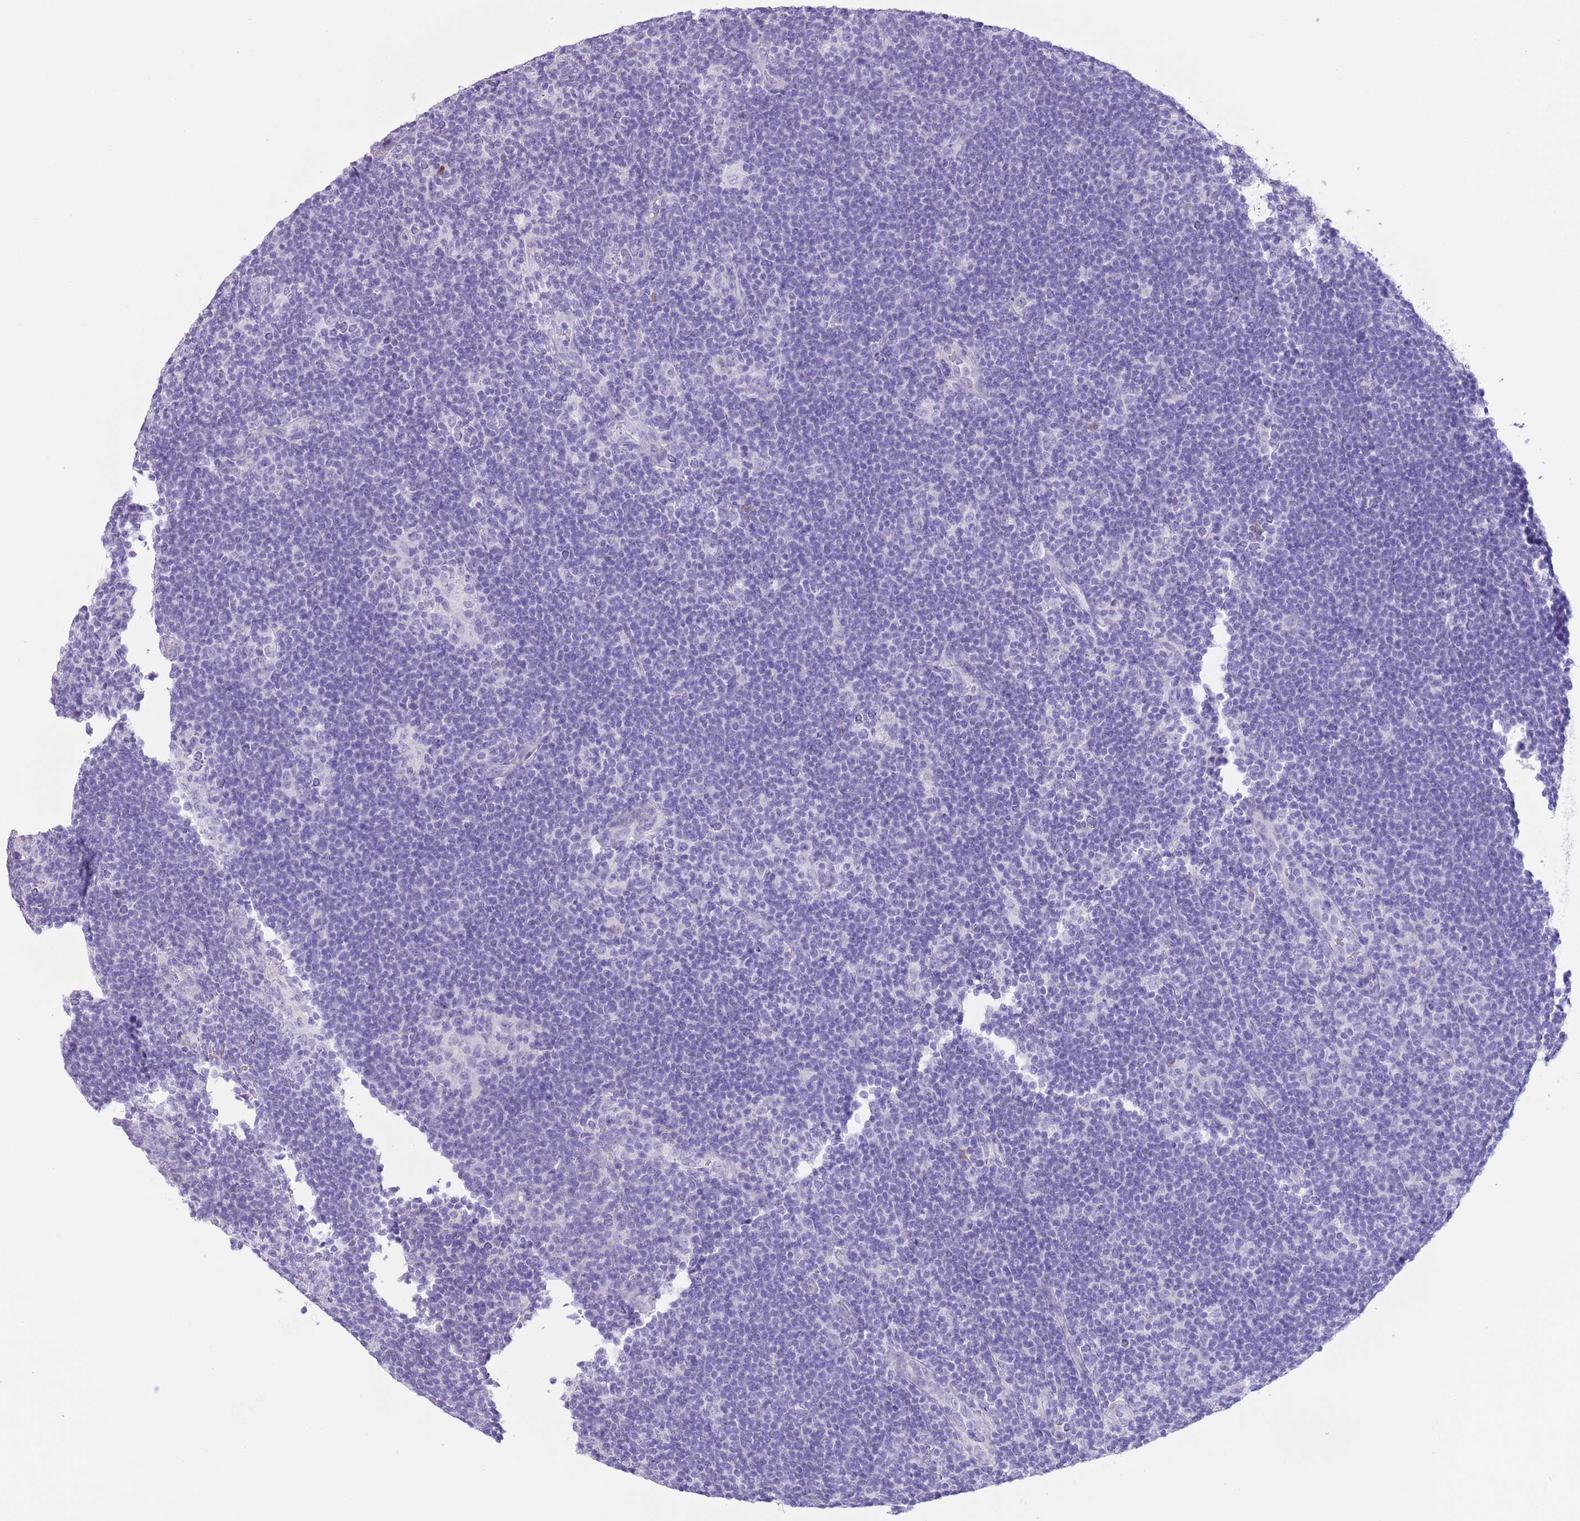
{"staining": {"intensity": "negative", "quantity": "none", "location": "none"}, "tissue": "lymphoma", "cell_type": "Tumor cells", "image_type": "cancer", "snomed": [{"axis": "morphology", "description": "Hodgkin's disease, NOS"}, {"axis": "topography", "description": "Lymph node"}], "caption": "Micrograph shows no protein staining in tumor cells of lymphoma tissue.", "gene": "SLC7A14", "patient": {"sex": "female", "age": 57}}